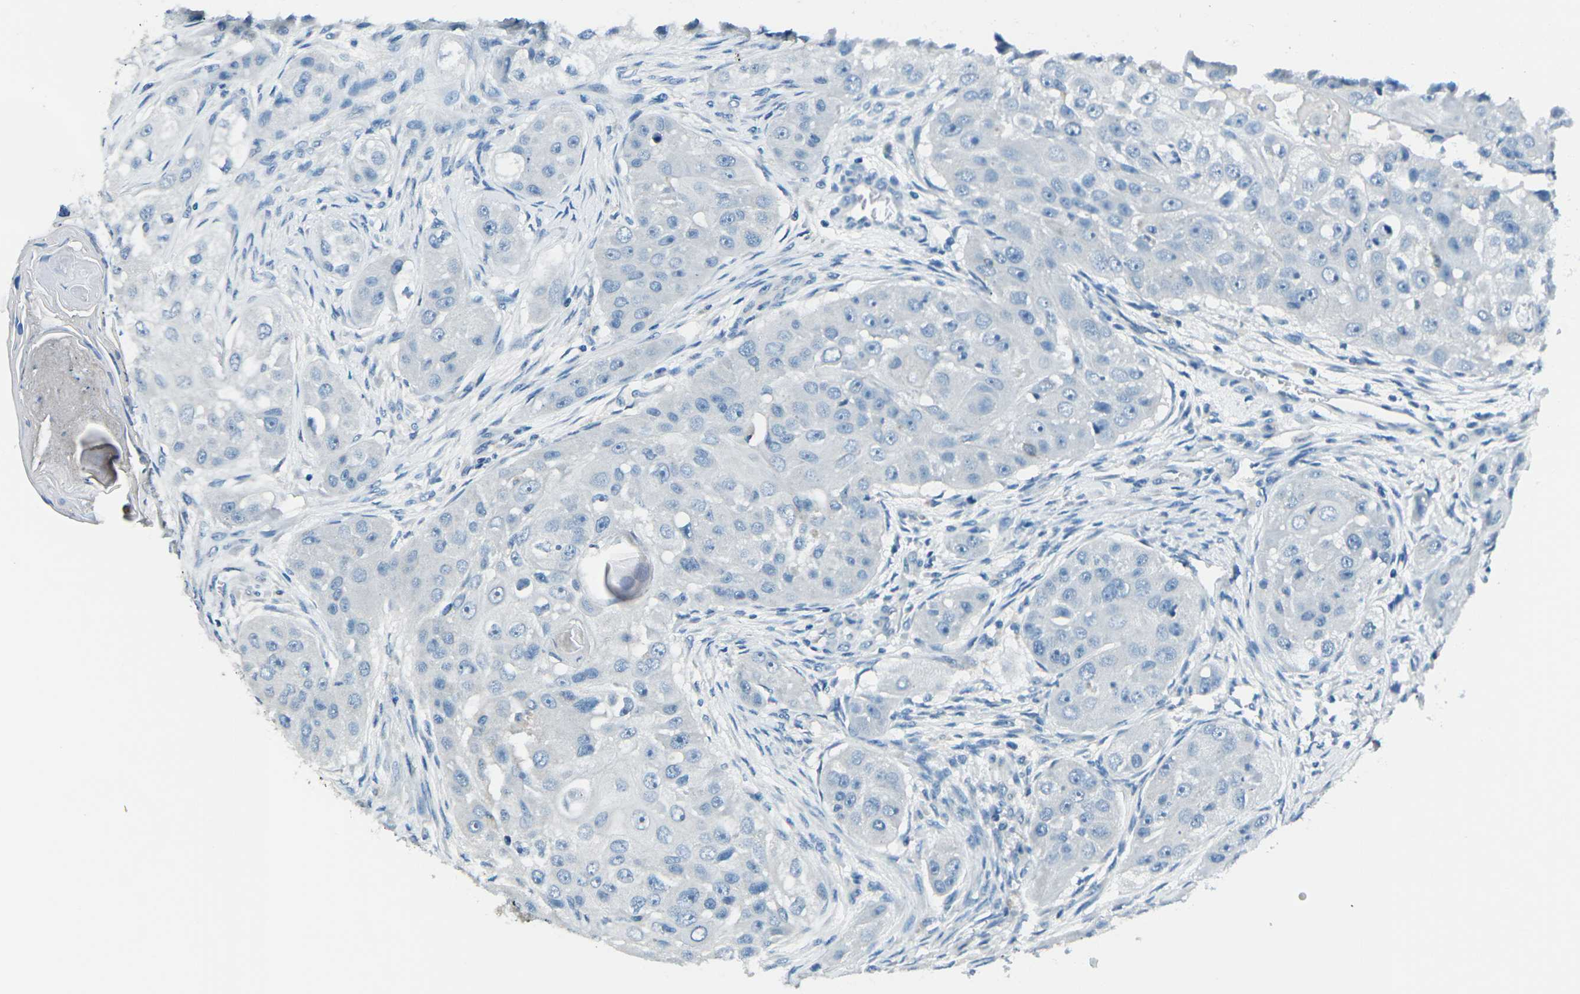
{"staining": {"intensity": "negative", "quantity": "none", "location": "none"}, "tissue": "head and neck cancer", "cell_type": "Tumor cells", "image_type": "cancer", "snomed": [{"axis": "morphology", "description": "Normal tissue, NOS"}, {"axis": "morphology", "description": "Squamous cell carcinoma, NOS"}, {"axis": "topography", "description": "Skeletal muscle"}, {"axis": "topography", "description": "Head-Neck"}], "caption": "The immunohistochemistry histopathology image has no significant expression in tumor cells of head and neck cancer tissue.", "gene": "CD1D", "patient": {"sex": "male", "age": 51}}